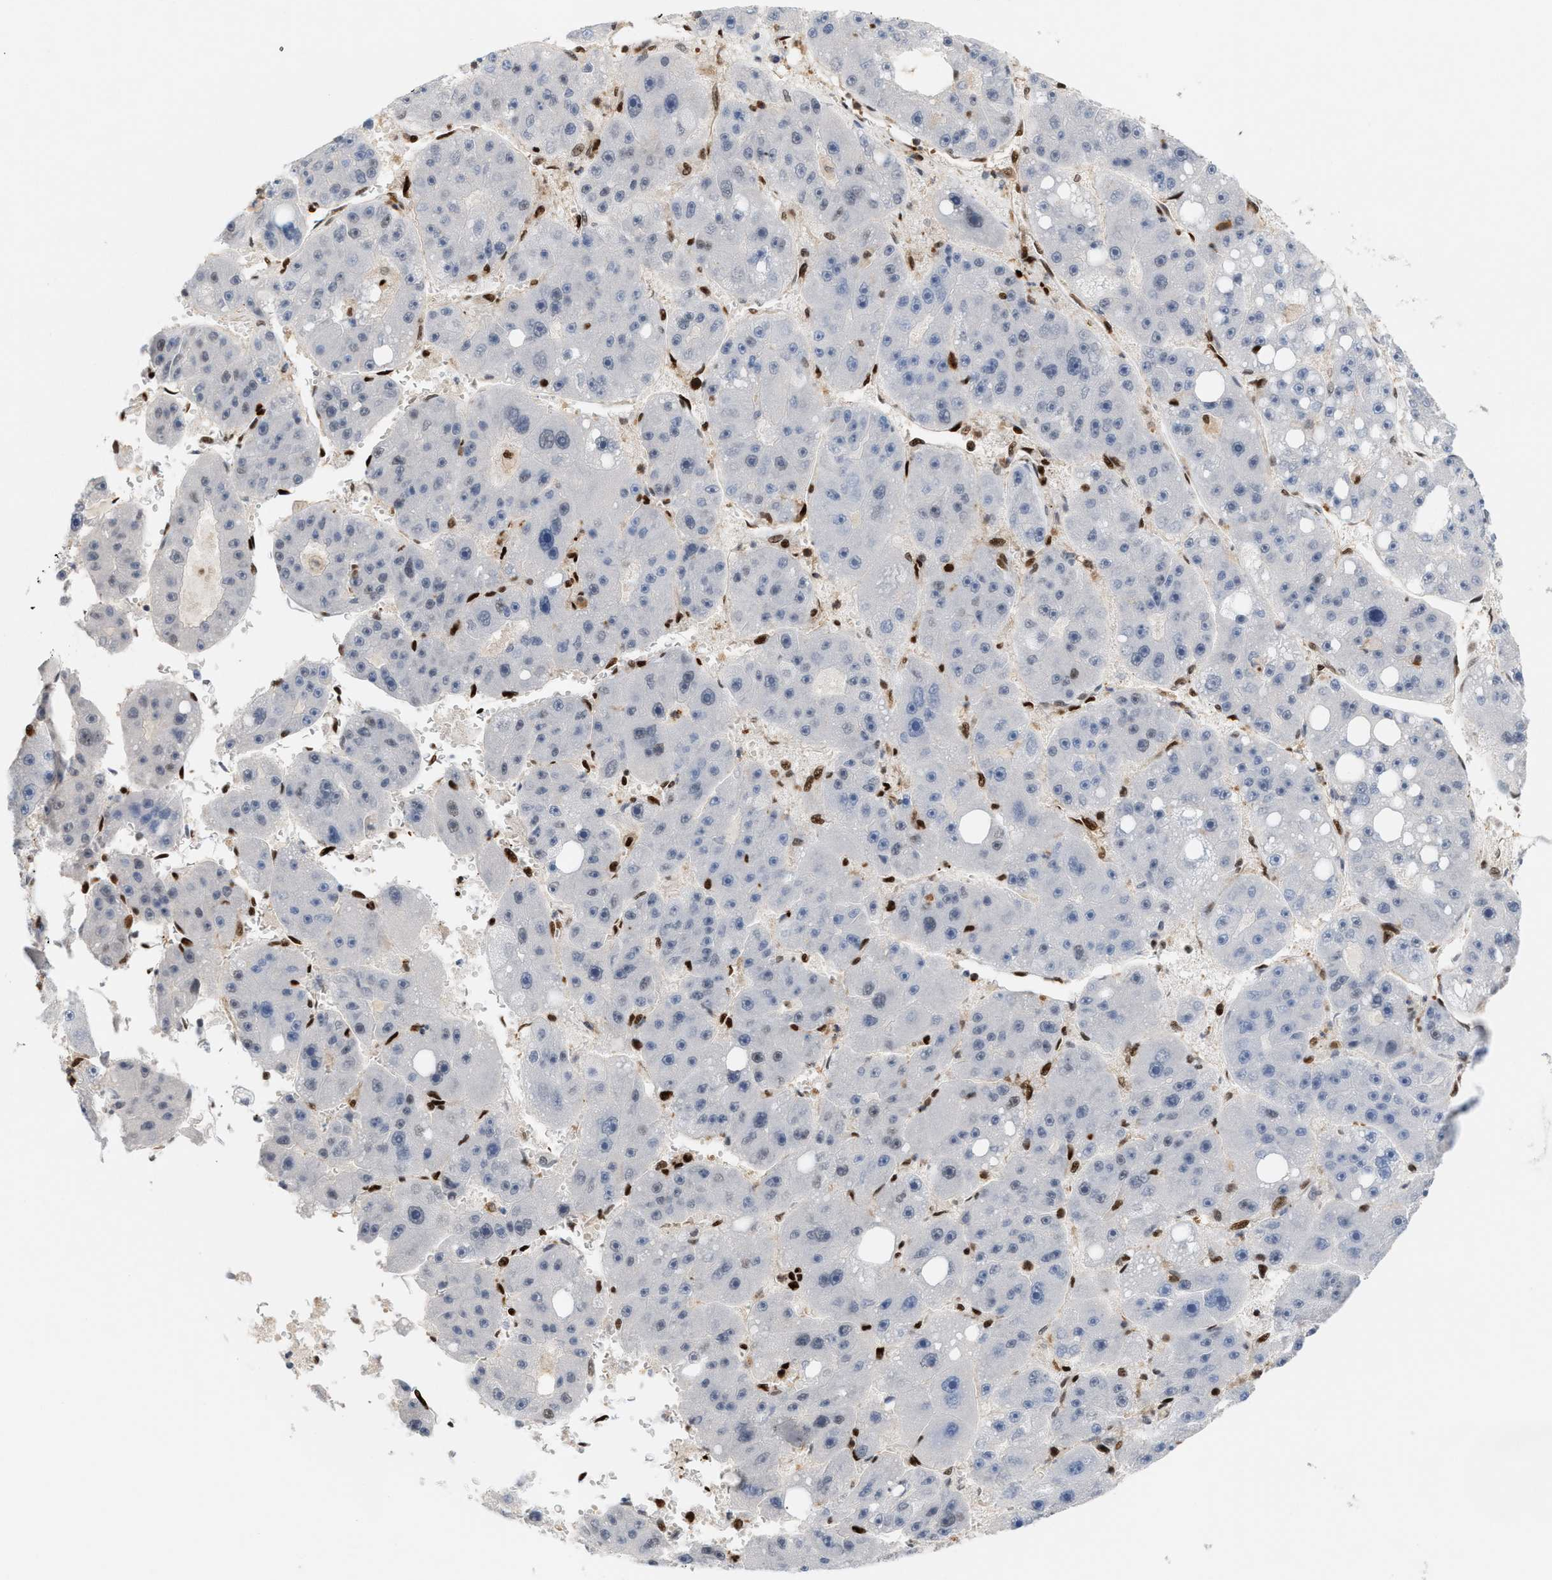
{"staining": {"intensity": "negative", "quantity": "none", "location": "none"}, "tissue": "liver cancer", "cell_type": "Tumor cells", "image_type": "cancer", "snomed": [{"axis": "morphology", "description": "Carcinoma, Hepatocellular, NOS"}, {"axis": "topography", "description": "Liver"}], "caption": "The IHC image has no significant expression in tumor cells of liver cancer (hepatocellular carcinoma) tissue.", "gene": "RNASEK-C17orf49", "patient": {"sex": "female", "age": 61}}